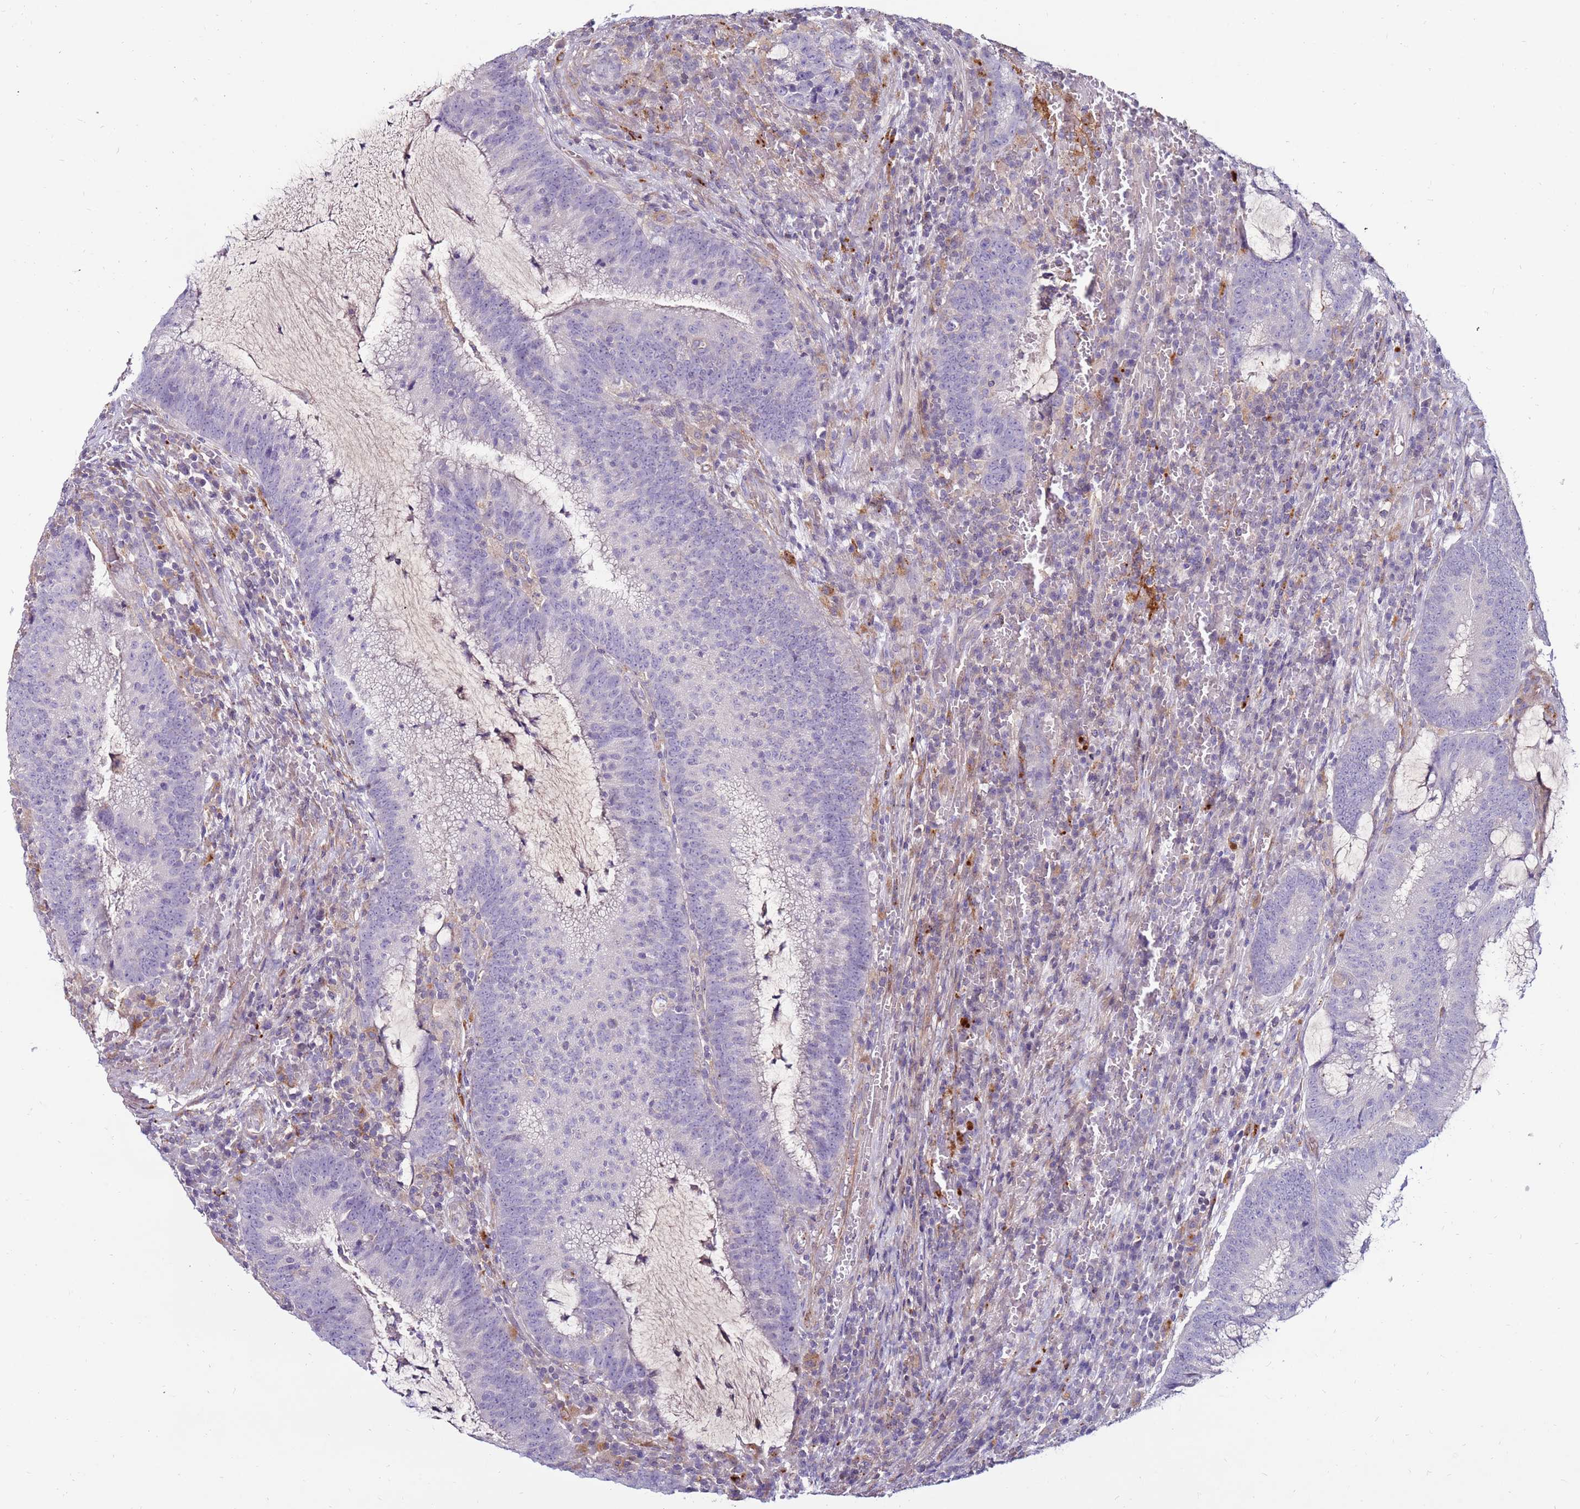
{"staining": {"intensity": "negative", "quantity": "none", "location": "none"}, "tissue": "colorectal cancer", "cell_type": "Tumor cells", "image_type": "cancer", "snomed": [{"axis": "morphology", "description": "Adenocarcinoma, NOS"}, {"axis": "topography", "description": "Rectum"}], "caption": "This is an immunohistochemistry photomicrograph of human colorectal adenocarcinoma. There is no staining in tumor cells.", "gene": "CLEC4M", "patient": {"sex": "female", "age": 77}}